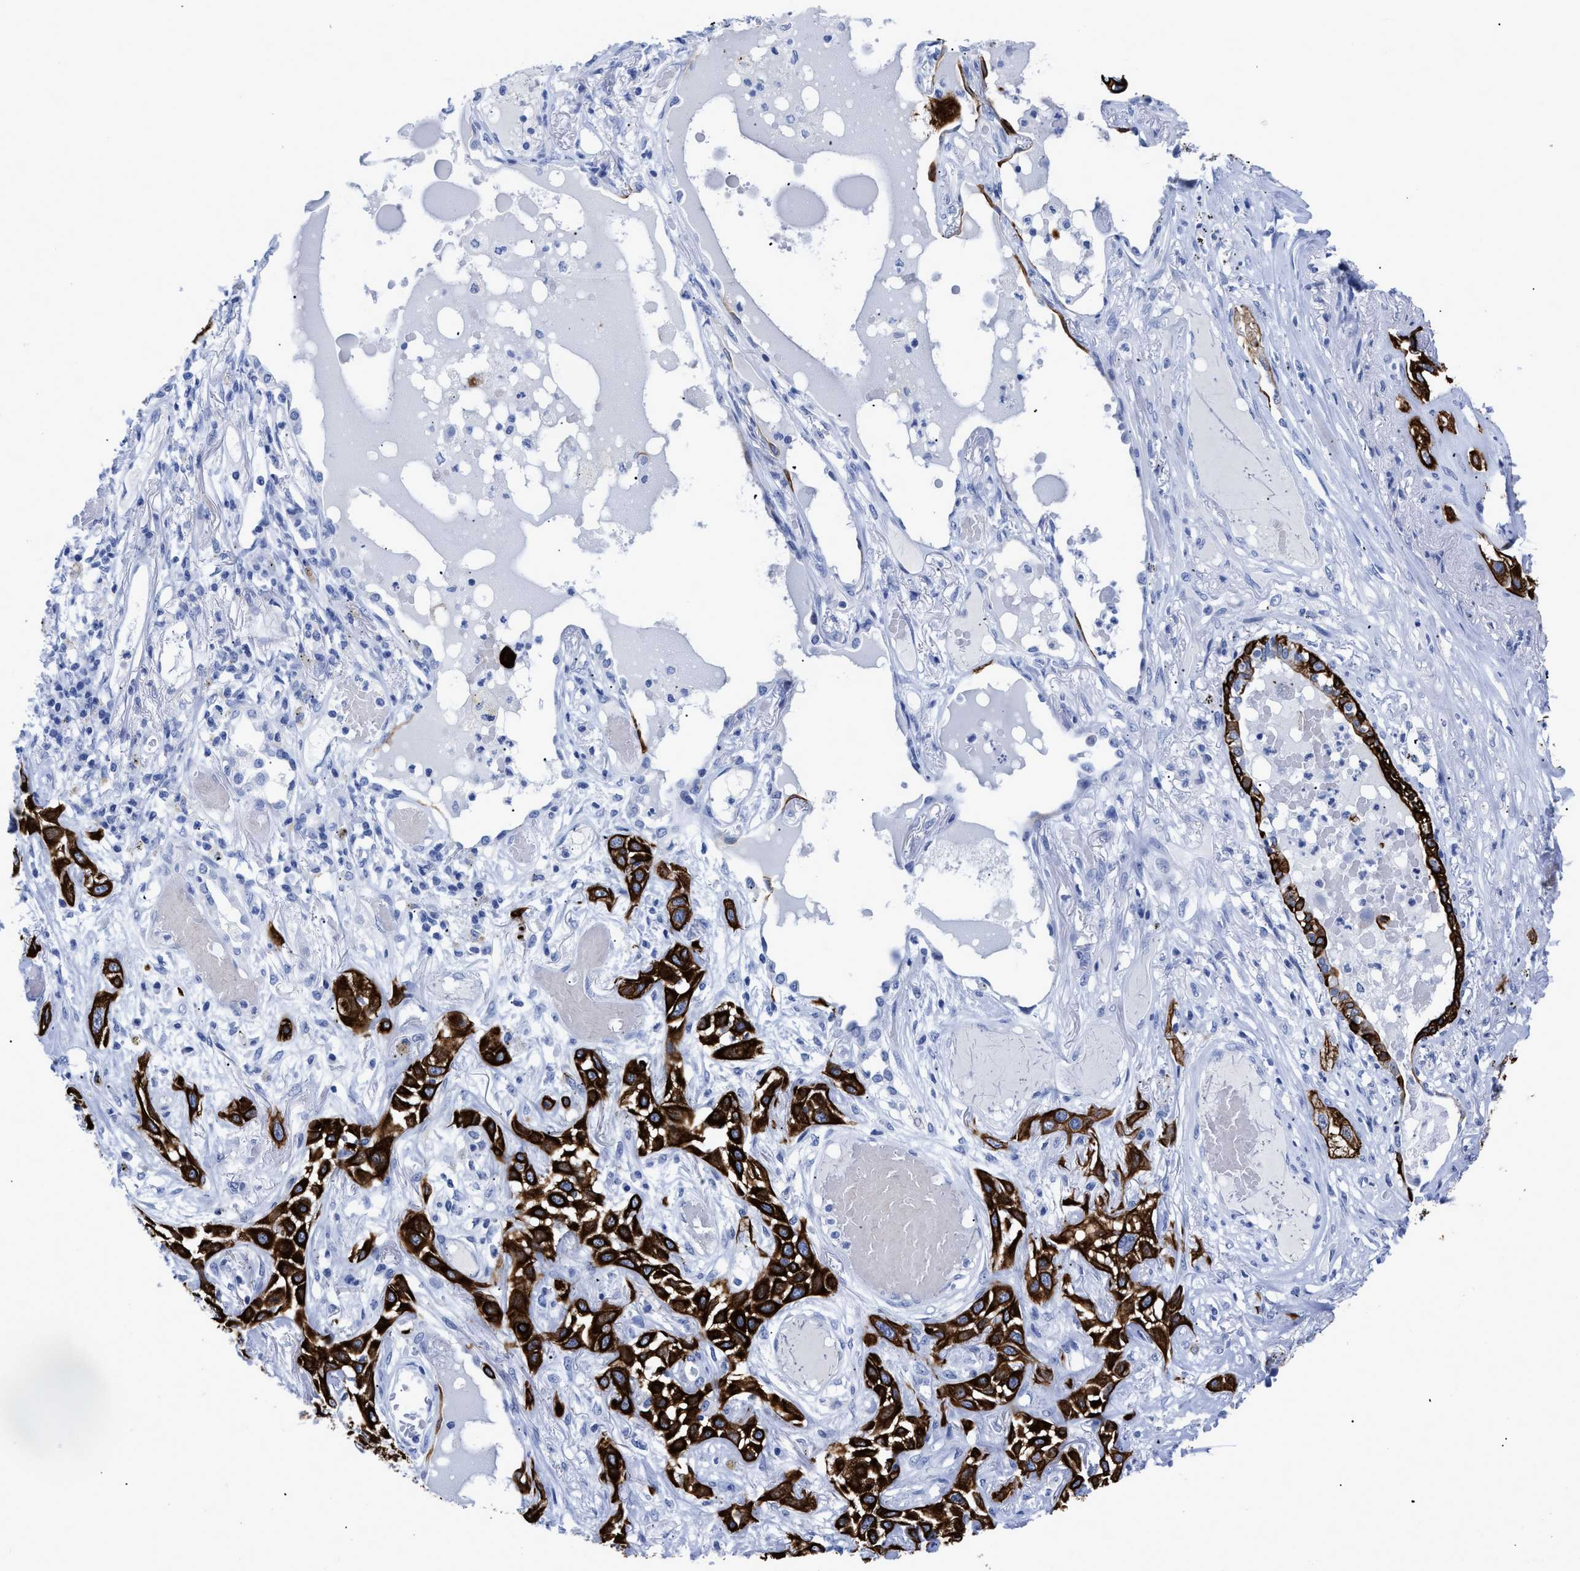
{"staining": {"intensity": "strong", "quantity": "25%-75%", "location": "cytoplasmic/membranous"}, "tissue": "lung cancer", "cell_type": "Tumor cells", "image_type": "cancer", "snomed": [{"axis": "morphology", "description": "Squamous cell carcinoma, NOS"}, {"axis": "topography", "description": "Lung"}], "caption": "This micrograph displays lung cancer (squamous cell carcinoma) stained with immunohistochemistry to label a protein in brown. The cytoplasmic/membranous of tumor cells show strong positivity for the protein. Nuclei are counter-stained blue.", "gene": "DUSP26", "patient": {"sex": "male", "age": 71}}